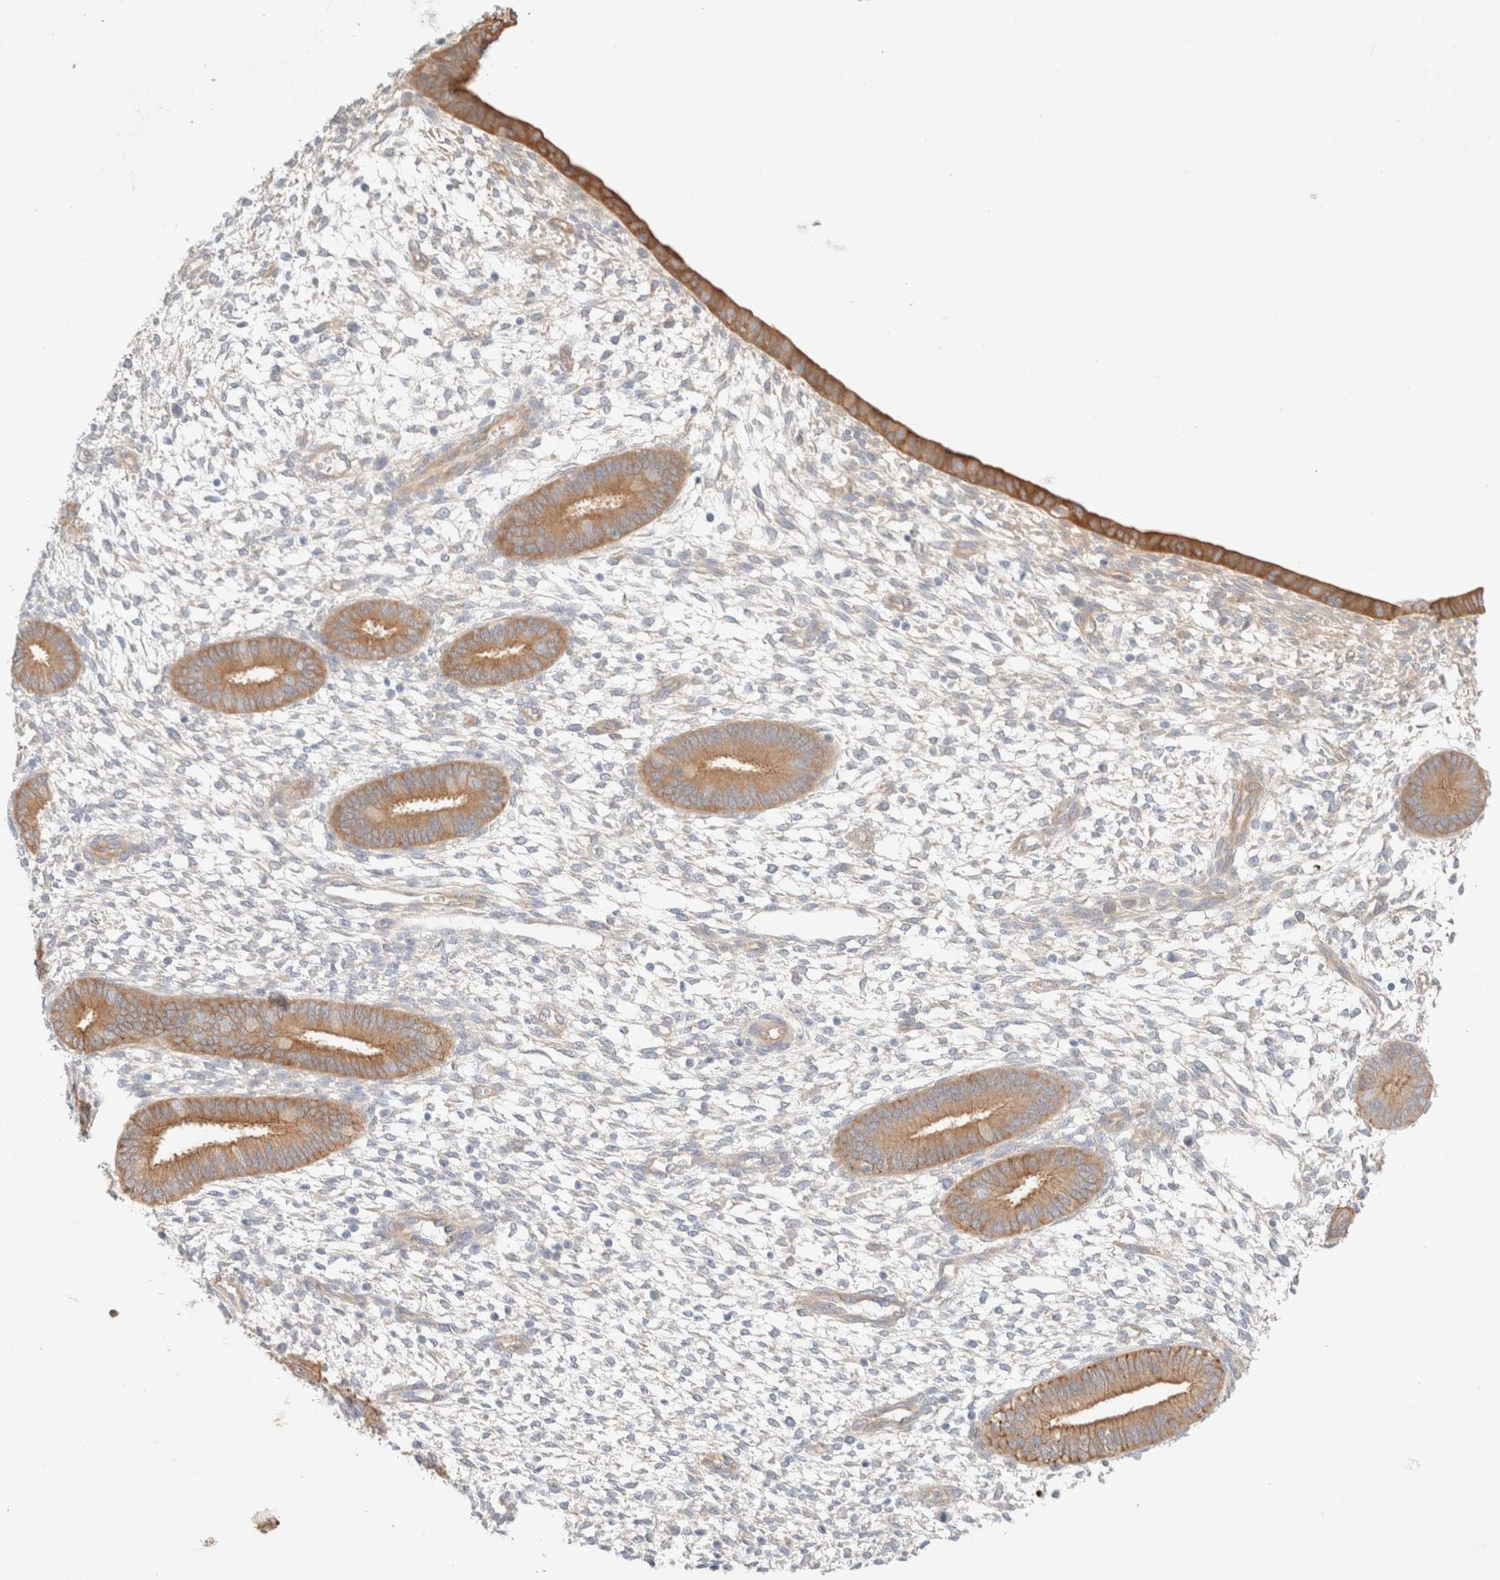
{"staining": {"intensity": "negative", "quantity": "none", "location": "none"}, "tissue": "endometrium", "cell_type": "Cells in endometrial stroma", "image_type": "normal", "snomed": [{"axis": "morphology", "description": "Normal tissue, NOS"}, {"axis": "topography", "description": "Endometrium"}], "caption": "Immunohistochemistry histopathology image of unremarkable endometrium: human endometrium stained with DAB (3,3'-diaminobenzidine) exhibits no significant protein positivity in cells in endometrial stroma.", "gene": "NIBAN2", "patient": {"sex": "female", "age": 46}}